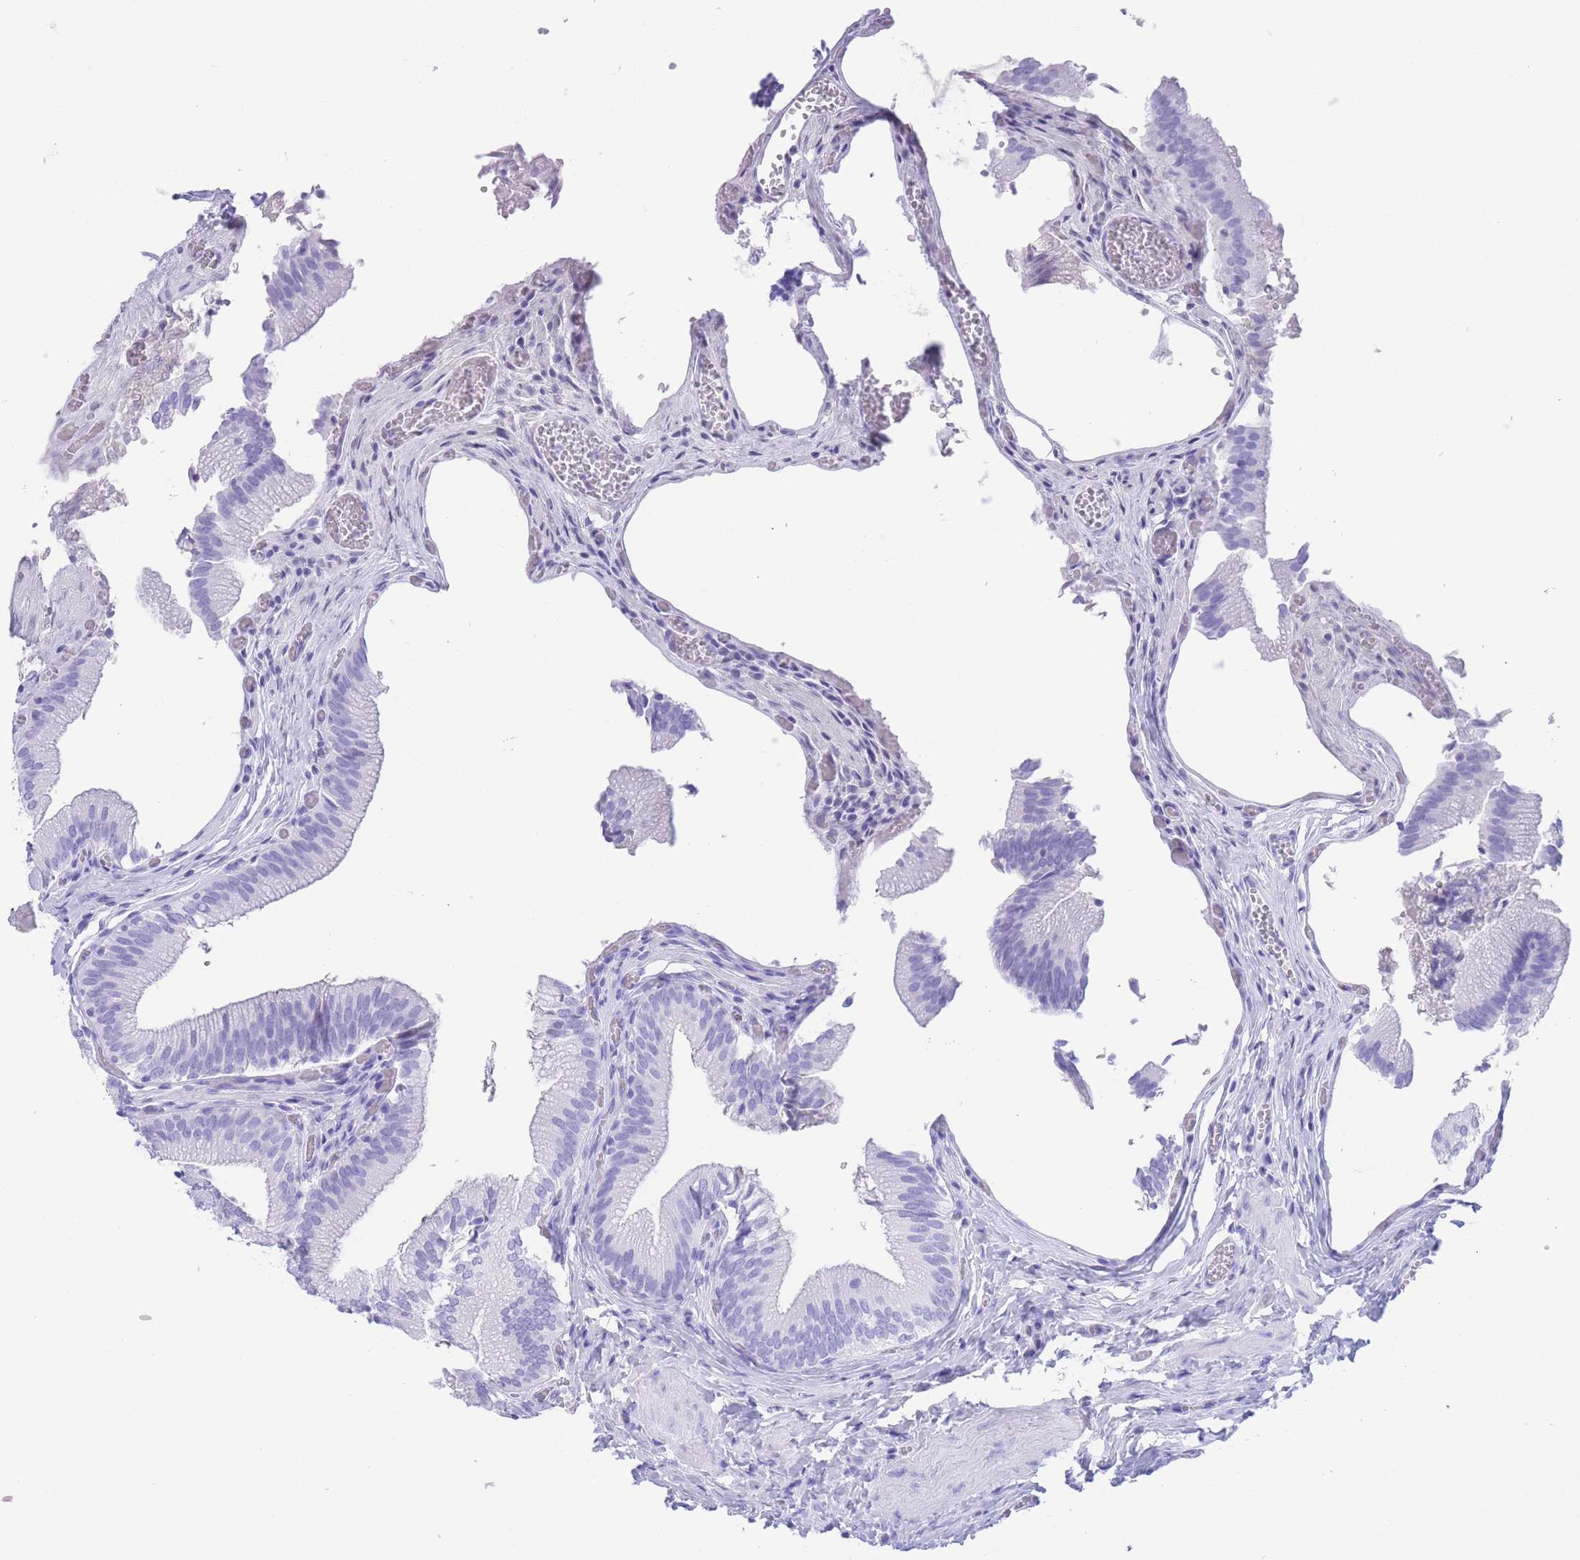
{"staining": {"intensity": "negative", "quantity": "none", "location": "none"}, "tissue": "gallbladder", "cell_type": "Glandular cells", "image_type": "normal", "snomed": [{"axis": "morphology", "description": "Normal tissue, NOS"}, {"axis": "topography", "description": "Gallbladder"}, {"axis": "topography", "description": "Peripheral nerve tissue"}], "caption": "Benign gallbladder was stained to show a protein in brown. There is no significant staining in glandular cells. (DAB immunohistochemistry with hematoxylin counter stain).", "gene": "SLCO1B1", "patient": {"sex": "male", "age": 17}}